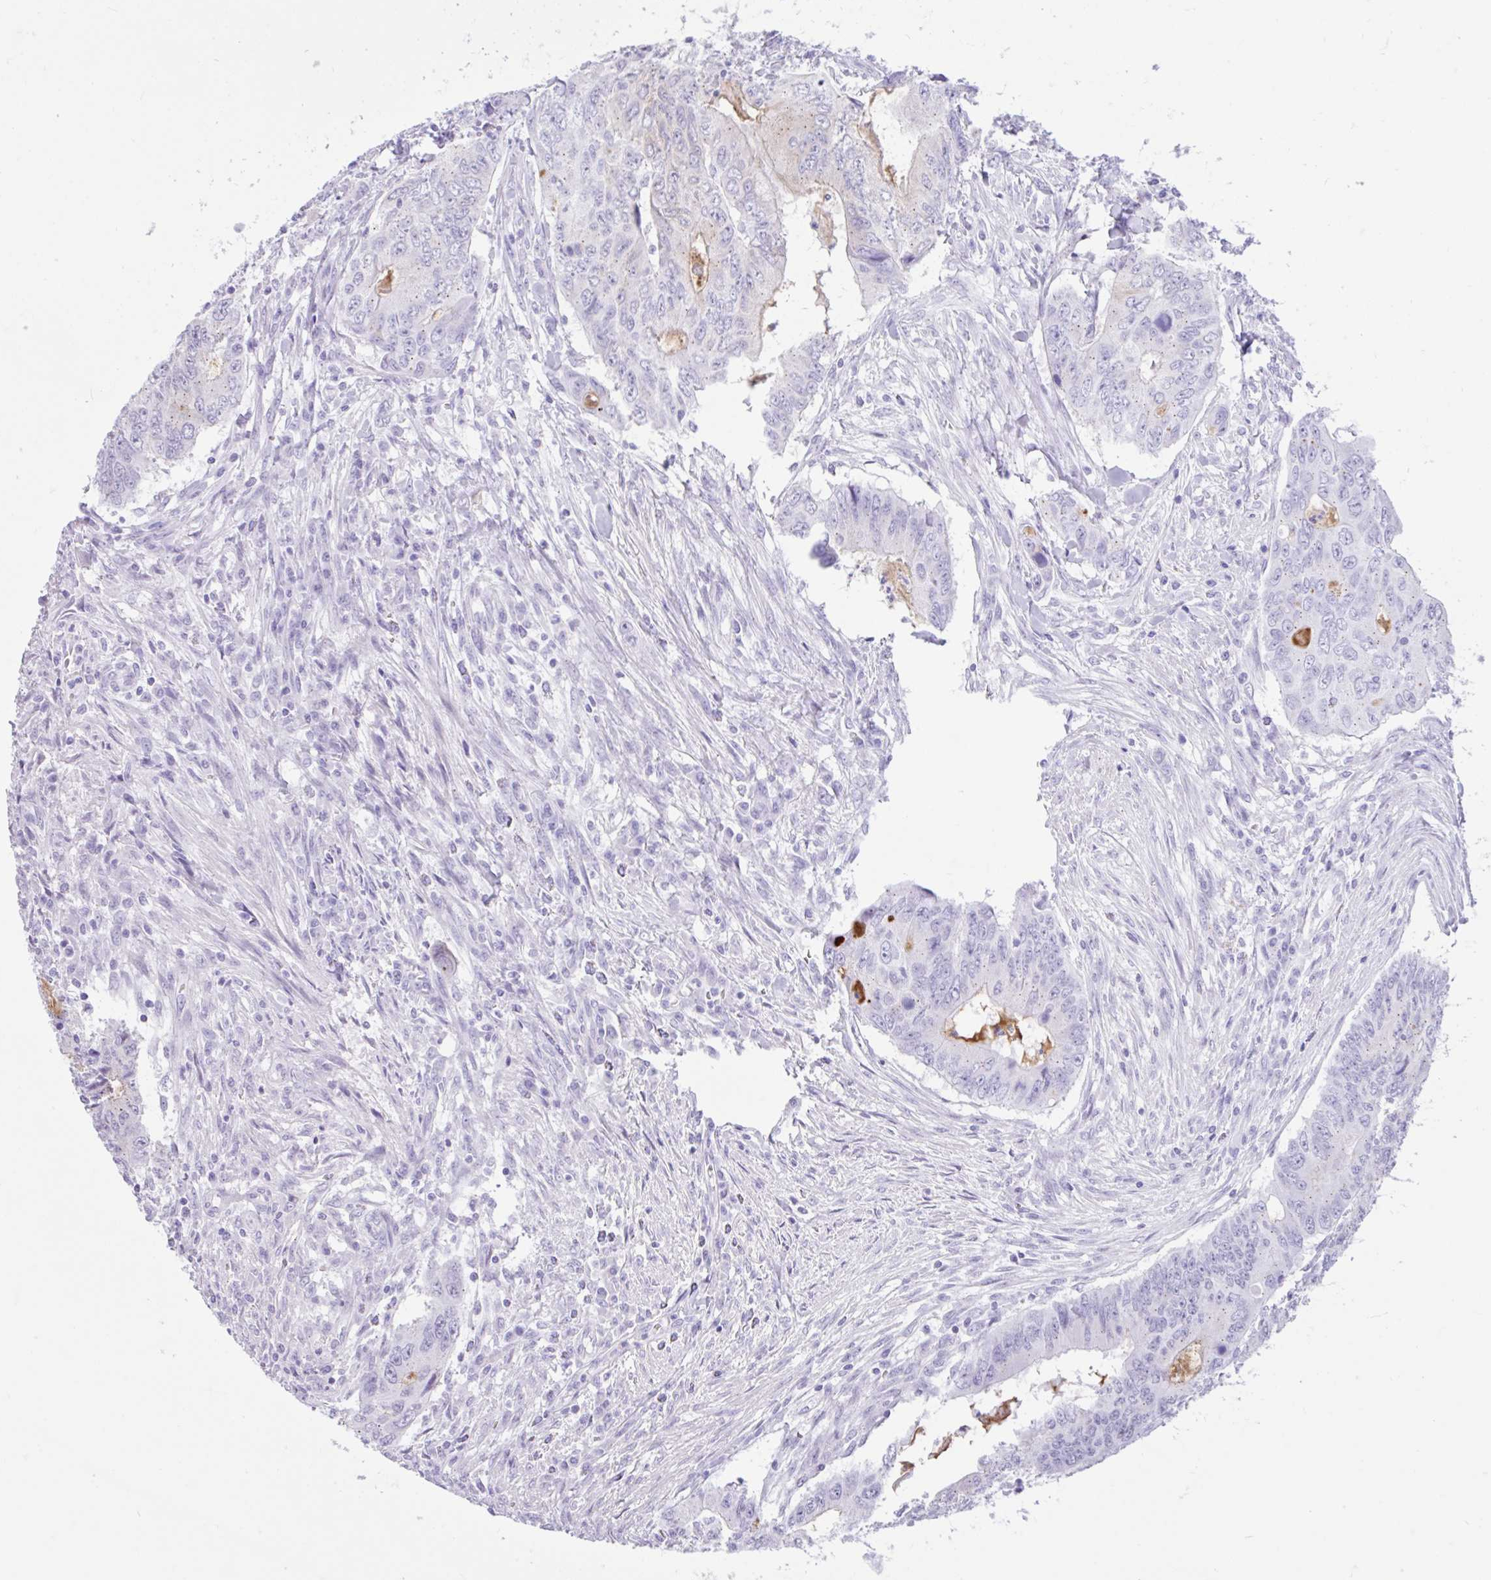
{"staining": {"intensity": "negative", "quantity": "none", "location": "none"}, "tissue": "colorectal cancer", "cell_type": "Tumor cells", "image_type": "cancer", "snomed": [{"axis": "morphology", "description": "Adenocarcinoma, NOS"}, {"axis": "topography", "description": "Colon"}], "caption": "Immunohistochemistry photomicrograph of colorectal cancer (adenocarcinoma) stained for a protein (brown), which shows no staining in tumor cells. (Stains: DAB (3,3'-diaminobenzidine) immunohistochemistry with hematoxylin counter stain, Microscopy: brightfield microscopy at high magnification).", "gene": "REEP1", "patient": {"sex": "male", "age": 53}}